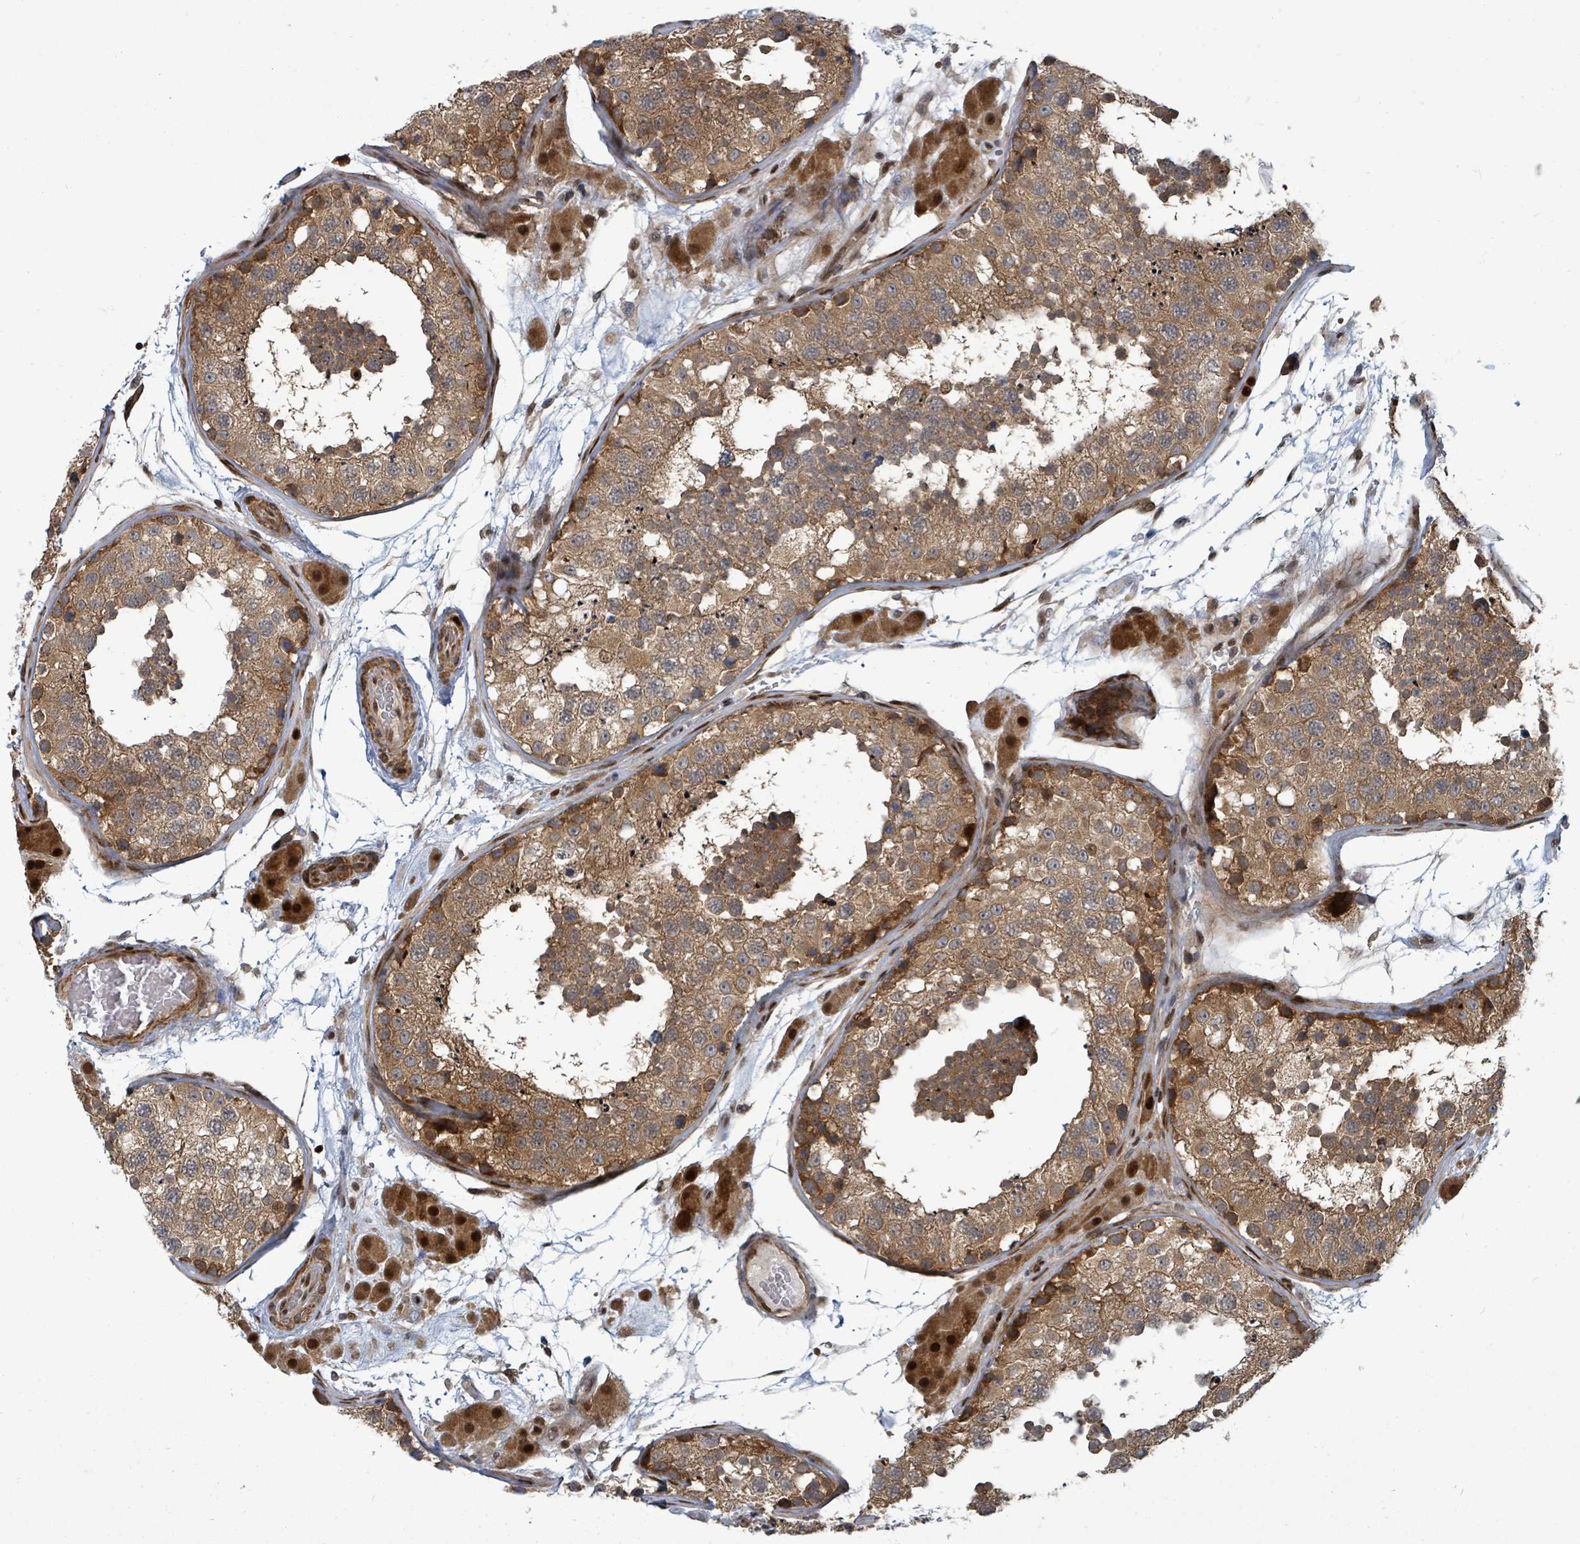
{"staining": {"intensity": "strong", "quantity": ">75%", "location": "cytoplasmic/membranous"}, "tissue": "testis", "cell_type": "Cells in seminiferous ducts", "image_type": "normal", "snomed": [{"axis": "morphology", "description": "Normal tissue, NOS"}, {"axis": "topography", "description": "Testis"}], "caption": "An immunohistochemistry image of benign tissue is shown. Protein staining in brown labels strong cytoplasmic/membranous positivity in testis within cells in seminiferous ducts. (brown staining indicates protein expression, while blue staining denotes nuclei).", "gene": "TRDMT1", "patient": {"sex": "male", "age": 26}}